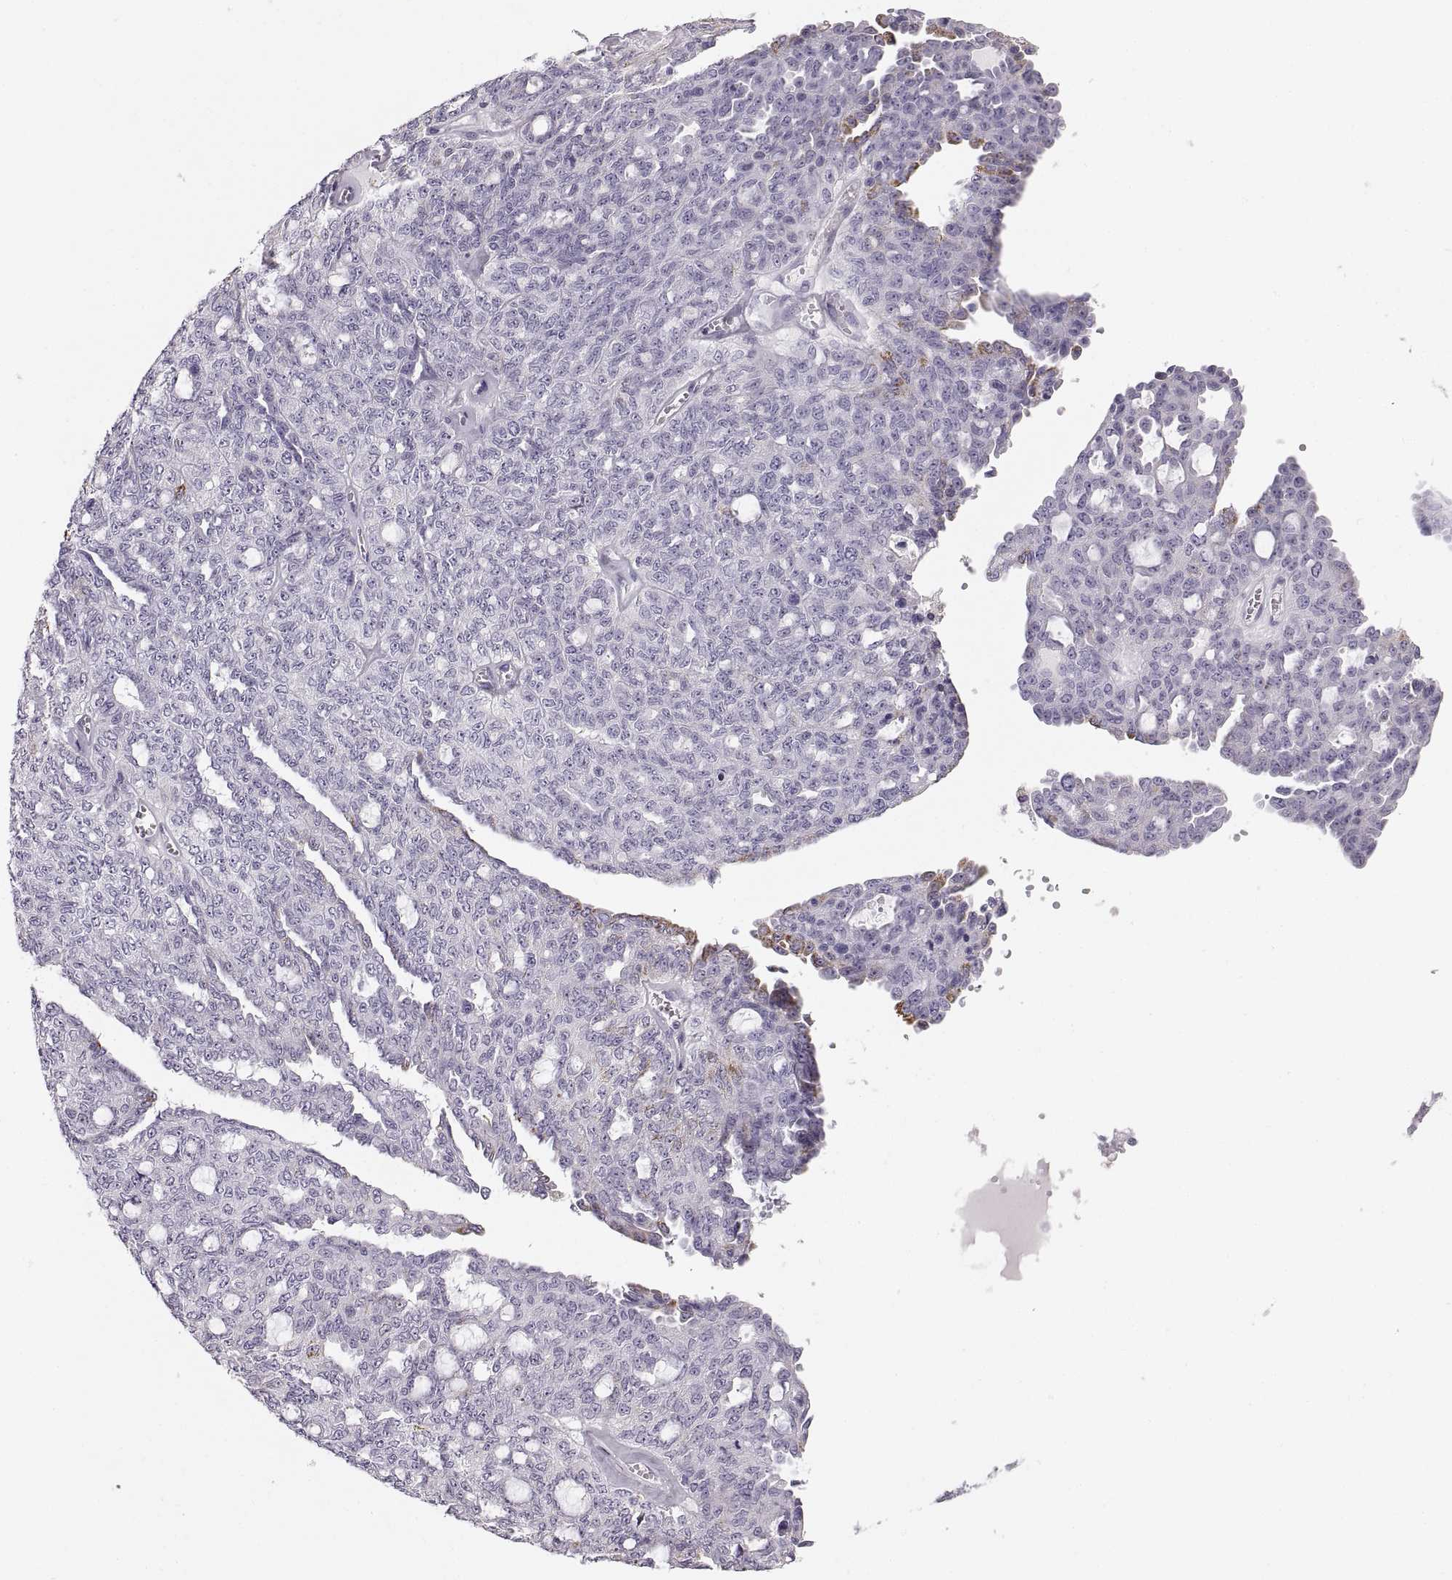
{"staining": {"intensity": "negative", "quantity": "none", "location": "none"}, "tissue": "ovarian cancer", "cell_type": "Tumor cells", "image_type": "cancer", "snomed": [{"axis": "morphology", "description": "Cystadenocarcinoma, serous, NOS"}, {"axis": "topography", "description": "Ovary"}], "caption": "A high-resolution photomicrograph shows immunohistochemistry (IHC) staining of ovarian cancer (serous cystadenocarcinoma), which demonstrates no significant expression in tumor cells.", "gene": "COL9A3", "patient": {"sex": "female", "age": 71}}